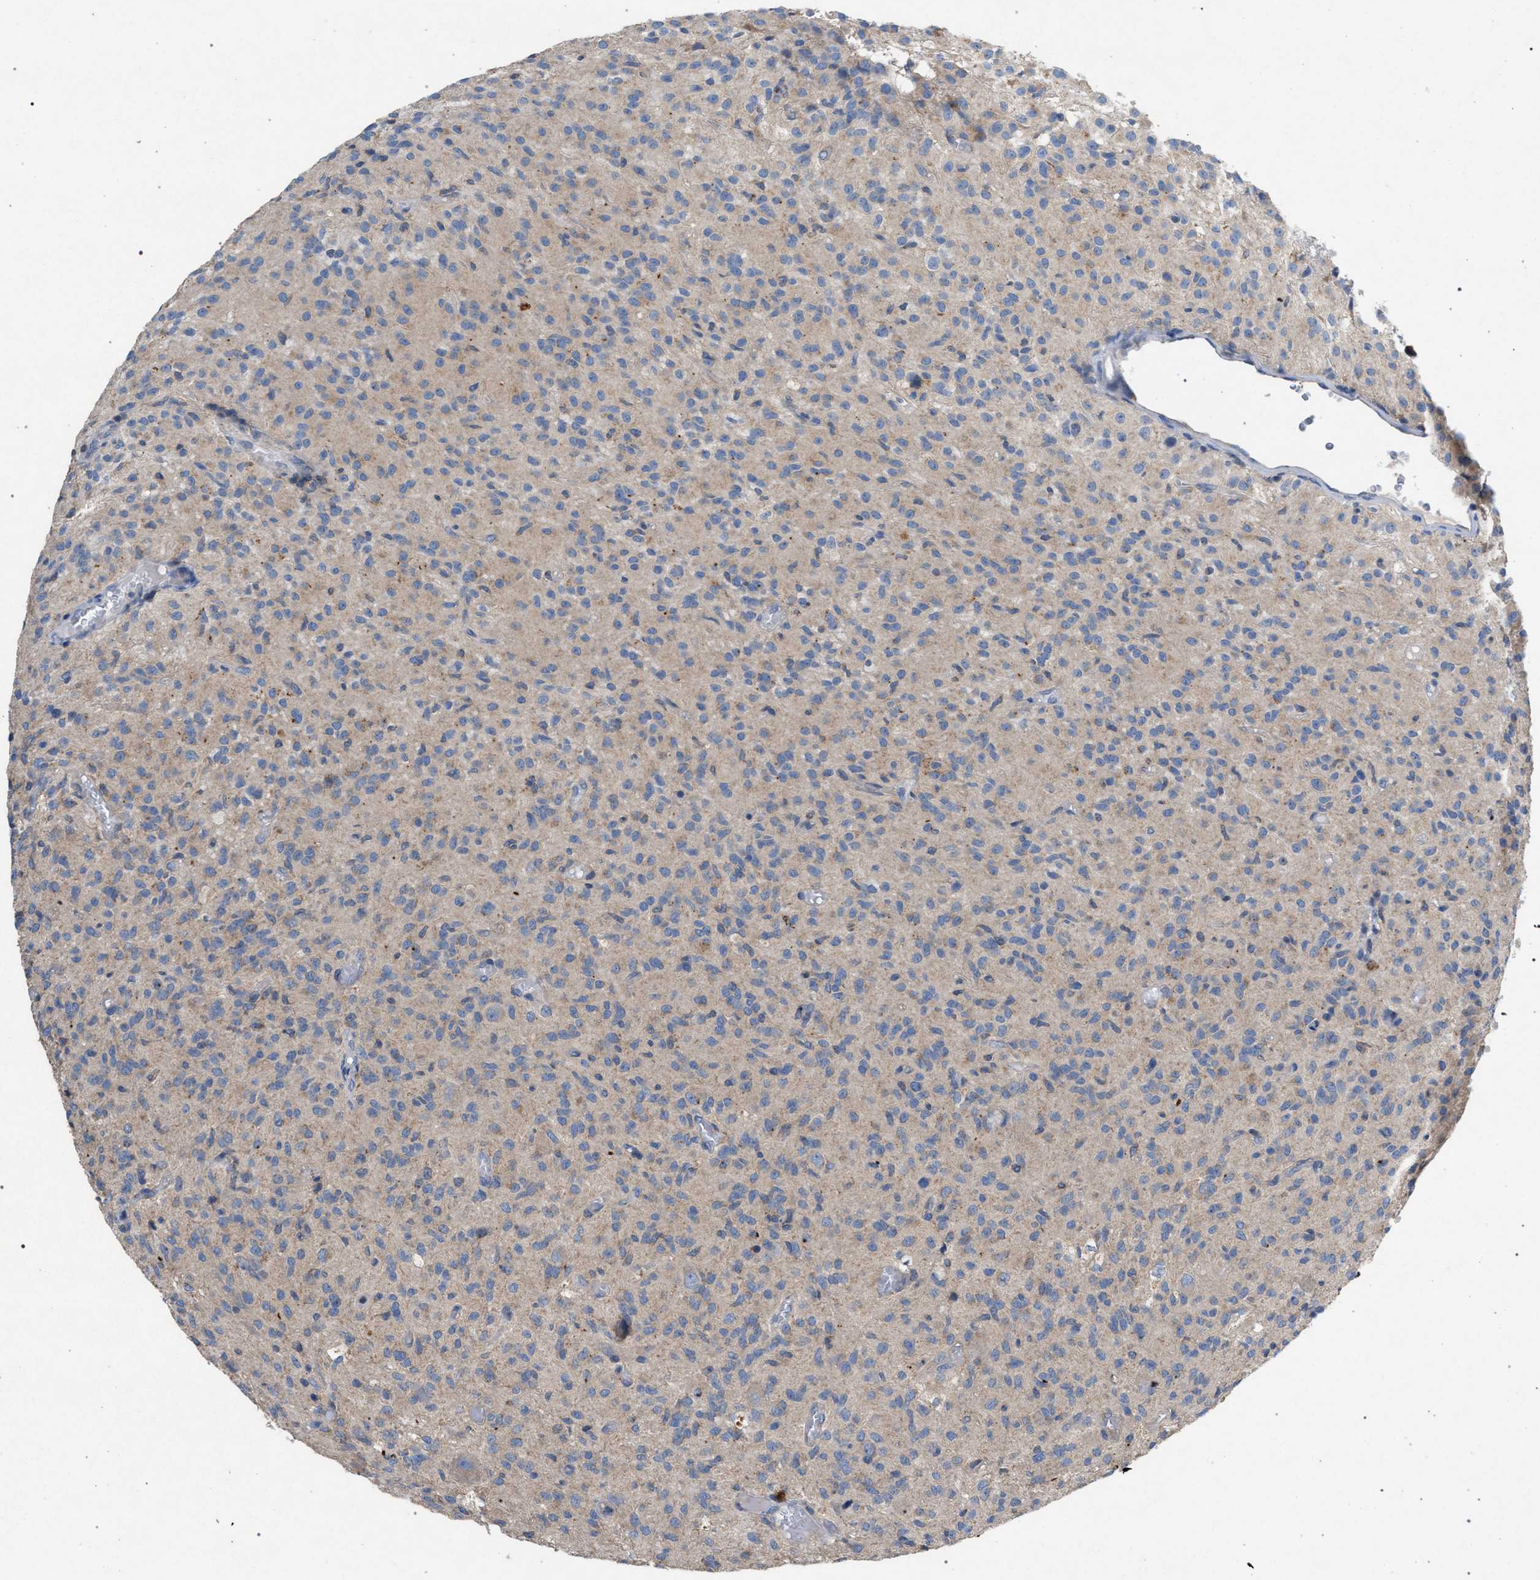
{"staining": {"intensity": "negative", "quantity": "none", "location": "none"}, "tissue": "glioma", "cell_type": "Tumor cells", "image_type": "cancer", "snomed": [{"axis": "morphology", "description": "Glioma, malignant, High grade"}, {"axis": "topography", "description": "Brain"}], "caption": "Tumor cells show no significant protein staining in glioma.", "gene": "VPS13A", "patient": {"sex": "female", "age": 59}}